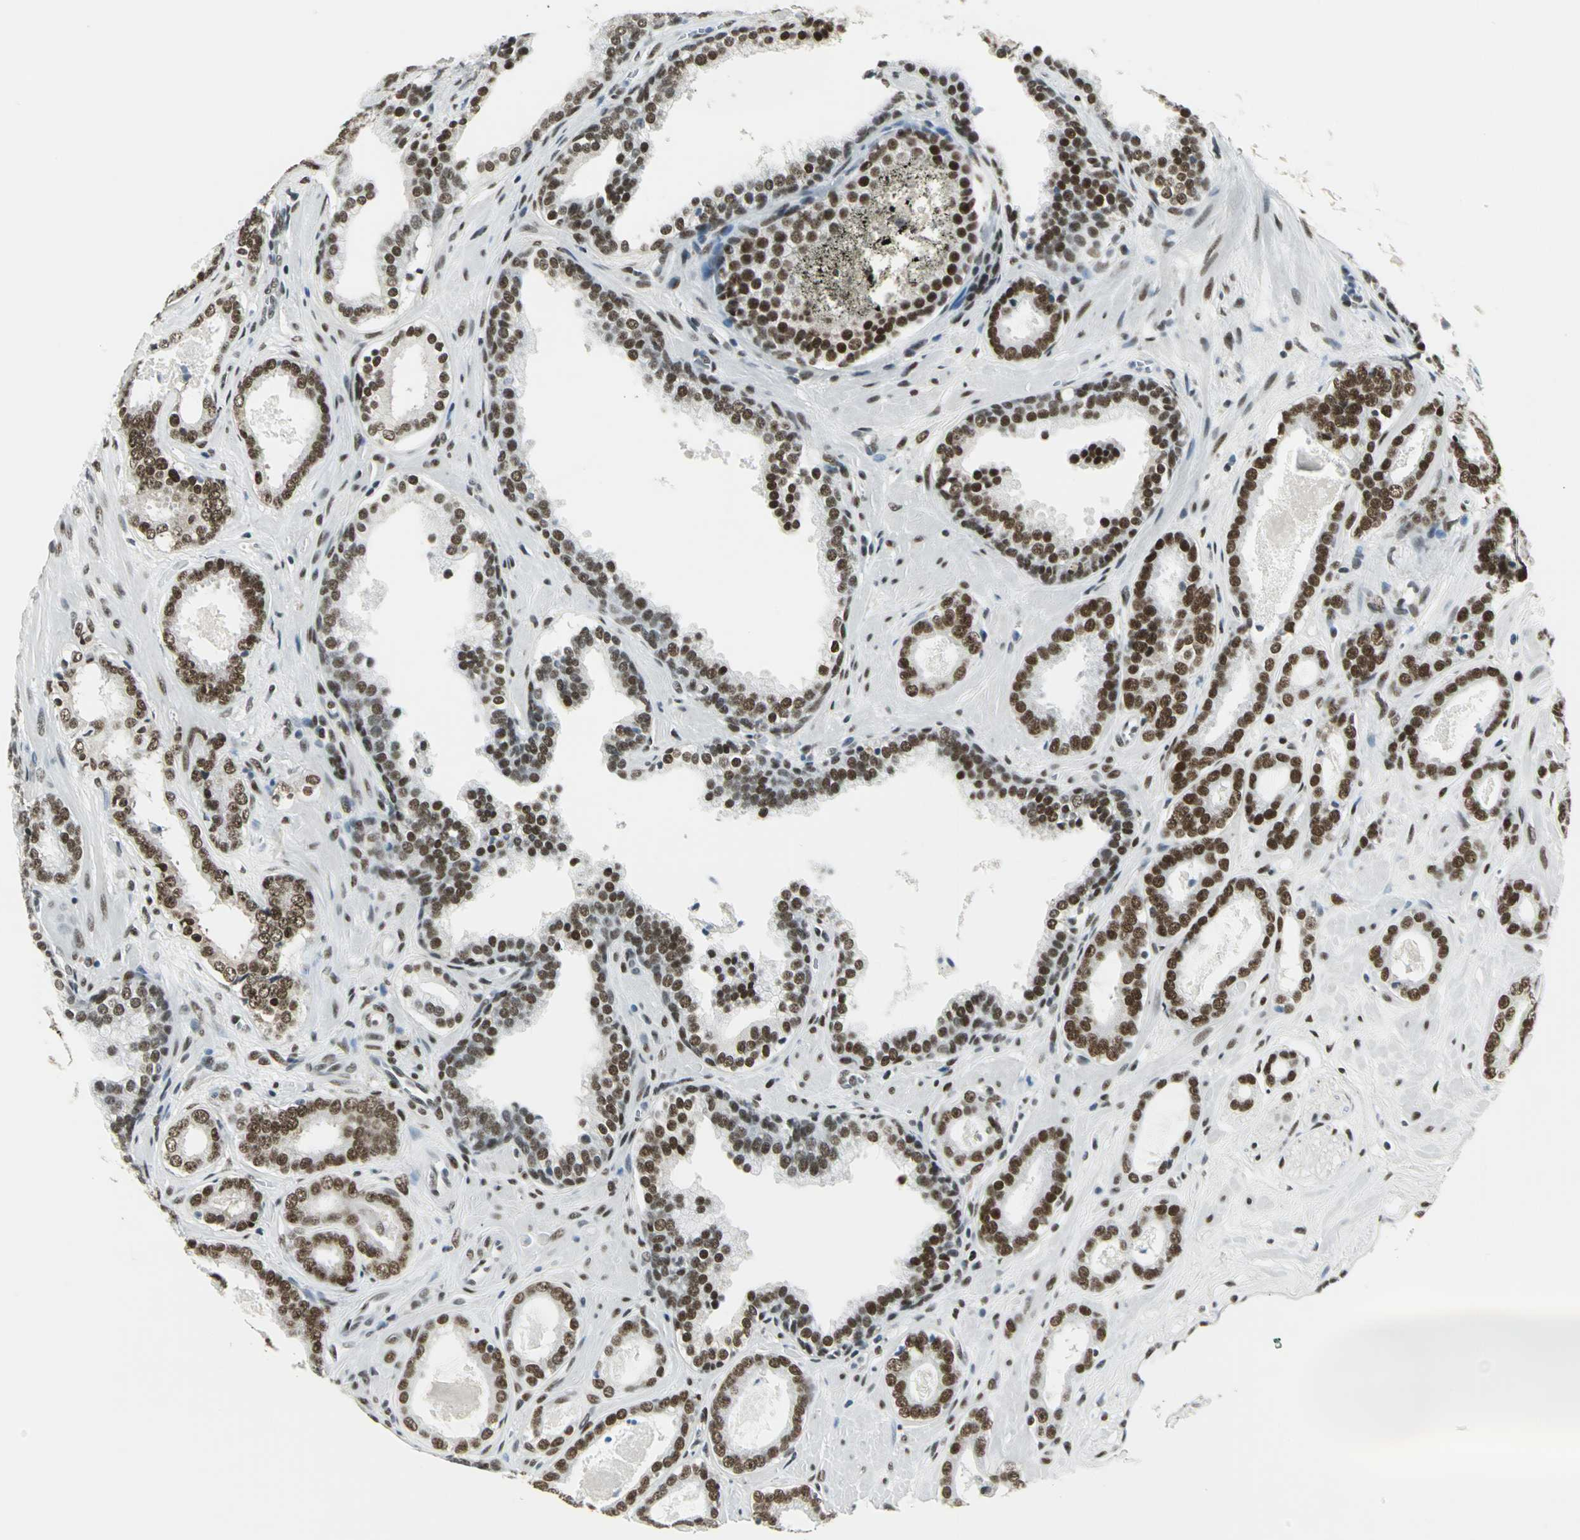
{"staining": {"intensity": "strong", "quantity": ">75%", "location": "nuclear"}, "tissue": "prostate cancer", "cell_type": "Tumor cells", "image_type": "cancer", "snomed": [{"axis": "morphology", "description": "Adenocarcinoma, Low grade"}, {"axis": "topography", "description": "Prostate"}], "caption": "Low-grade adenocarcinoma (prostate) tissue shows strong nuclear expression in approximately >75% of tumor cells, visualized by immunohistochemistry.", "gene": "ADNP", "patient": {"sex": "male", "age": 57}}